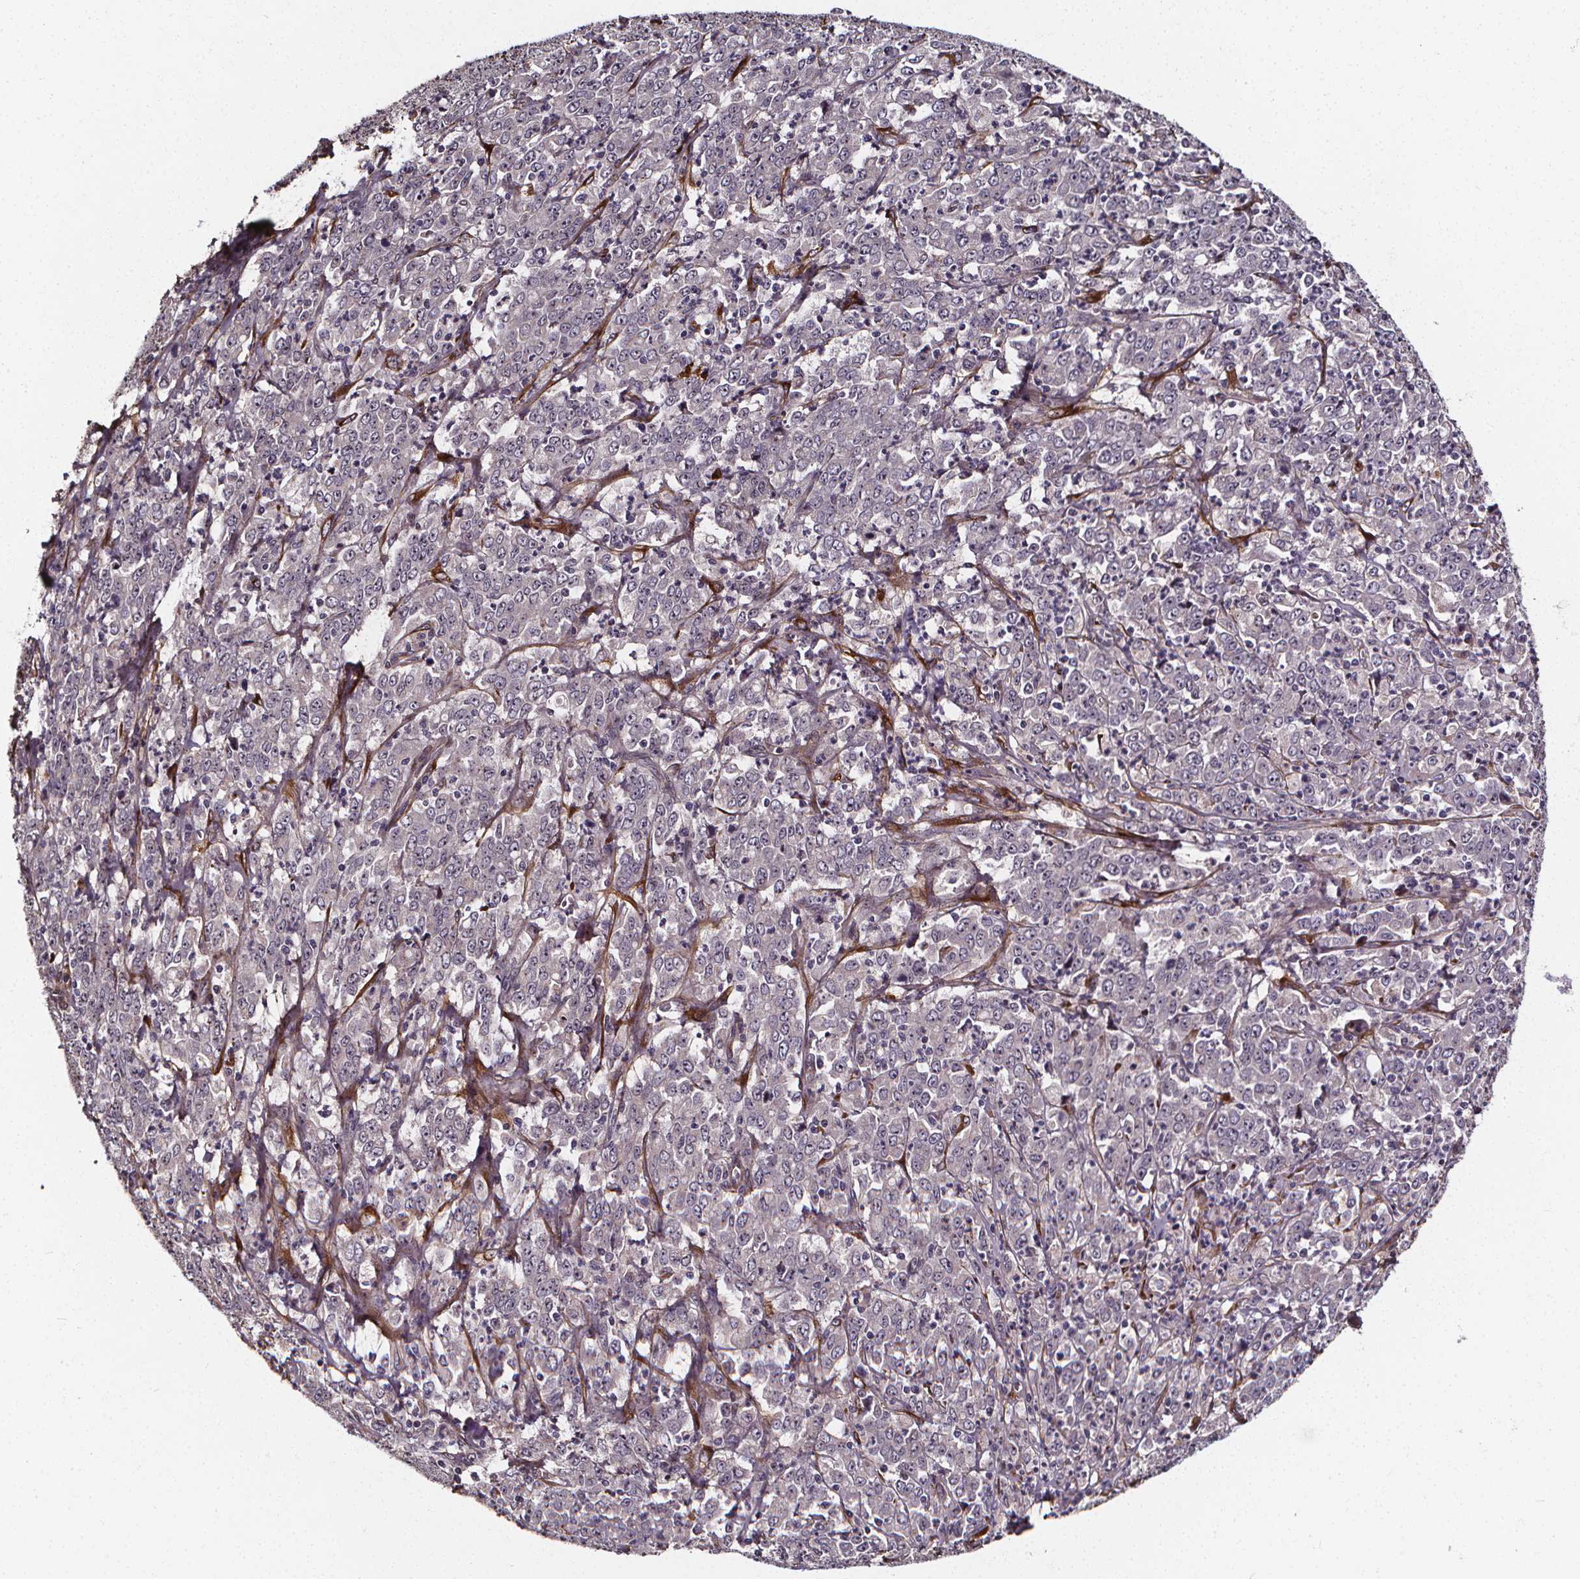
{"staining": {"intensity": "negative", "quantity": "none", "location": "none"}, "tissue": "stomach cancer", "cell_type": "Tumor cells", "image_type": "cancer", "snomed": [{"axis": "morphology", "description": "Adenocarcinoma, NOS"}, {"axis": "topography", "description": "Stomach, lower"}], "caption": "High power microscopy histopathology image of an immunohistochemistry micrograph of stomach cancer, revealing no significant expression in tumor cells.", "gene": "AEBP1", "patient": {"sex": "female", "age": 71}}